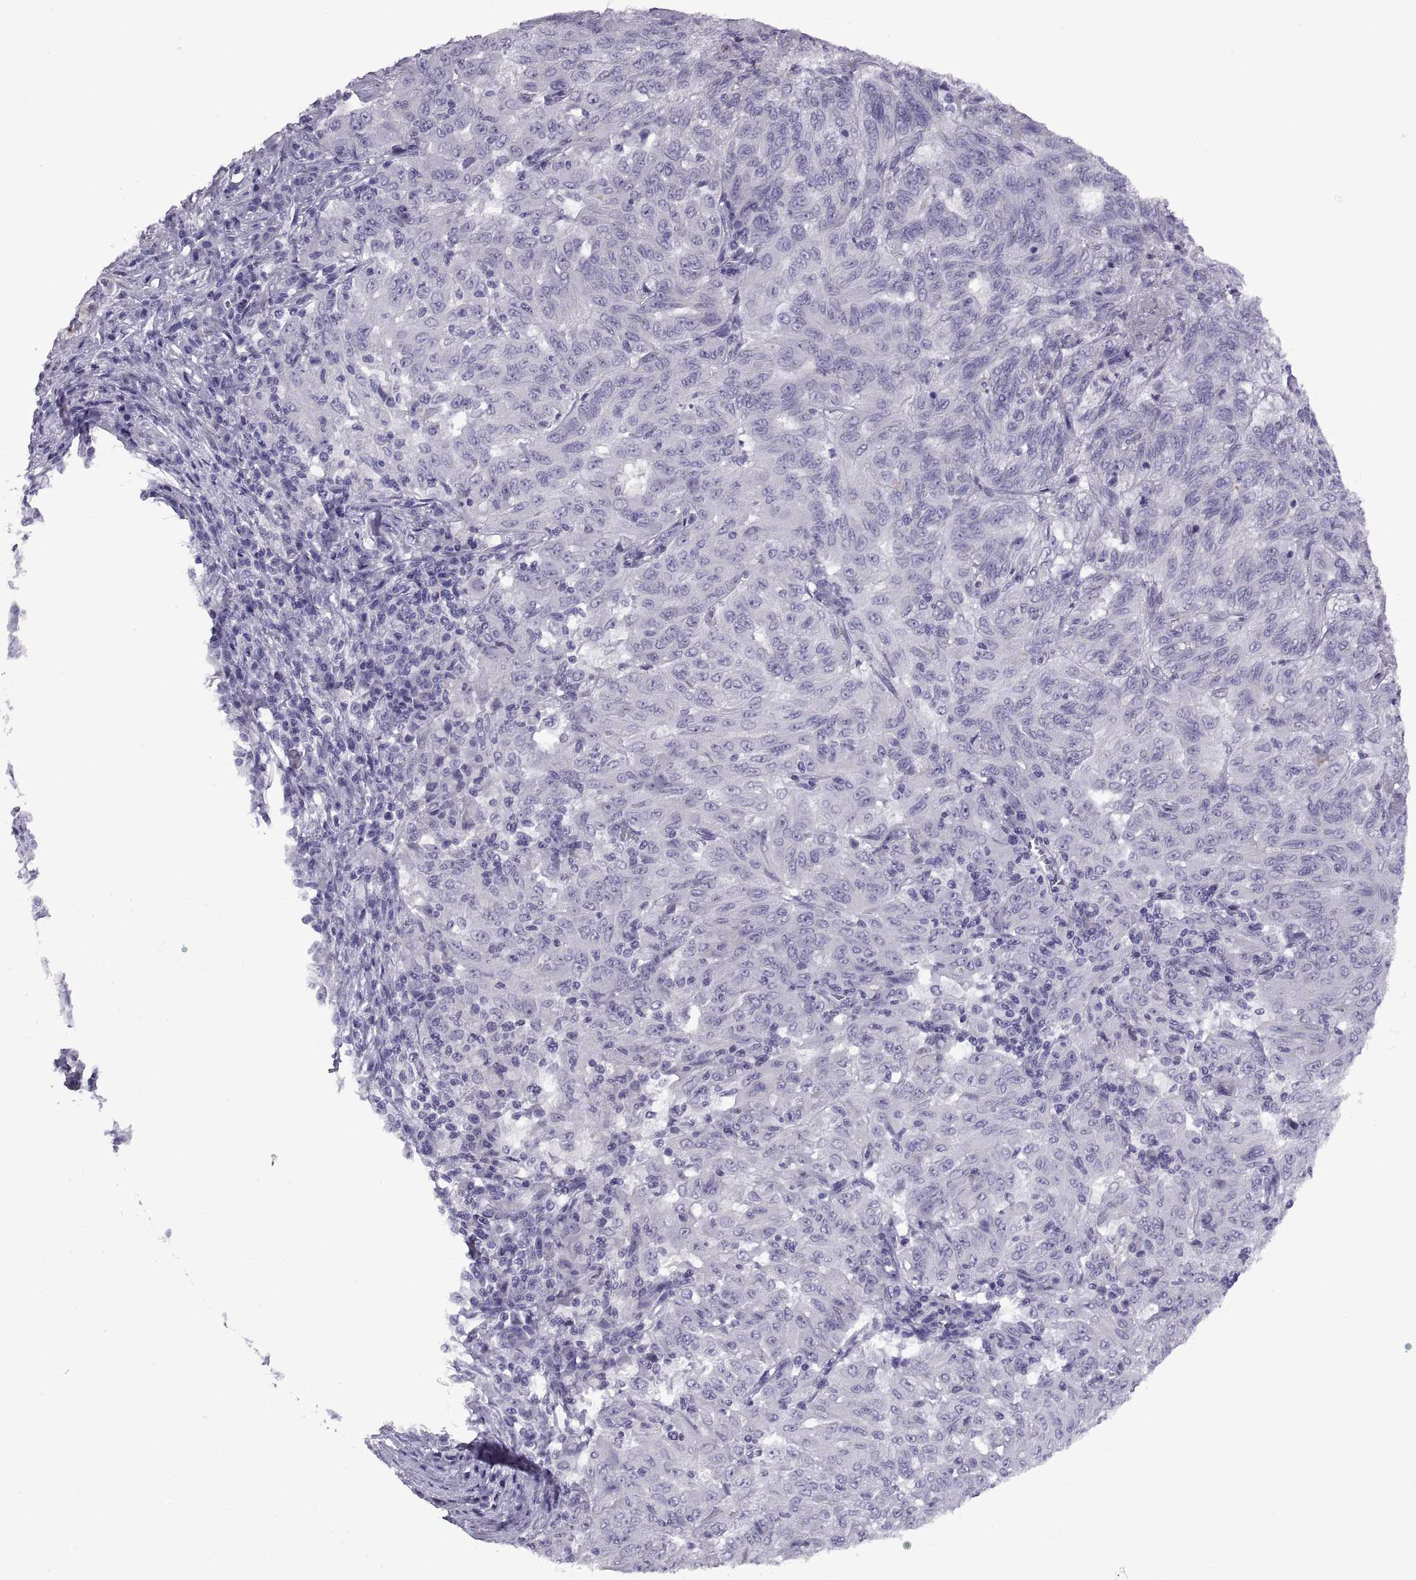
{"staining": {"intensity": "negative", "quantity": "none", "location": "none"}, "tissue": "pancreatic cancer", "cell_type": "Tumor cells", "image_type": "cancer", "snomed": [{"axis": "morphology", "description": "Adenocarcinoma, NOS"}, {"axis": "topography", "description": "Pancreas"}], "caption": "Pancreatic cancer was stained to show a protein in brown. There is no significant expression in tumor cells. (DAB immunohistochemistry with hematoxylin counter stain).", "gene": "RGS20", "patient": {"sex": "male", "age": 63}}